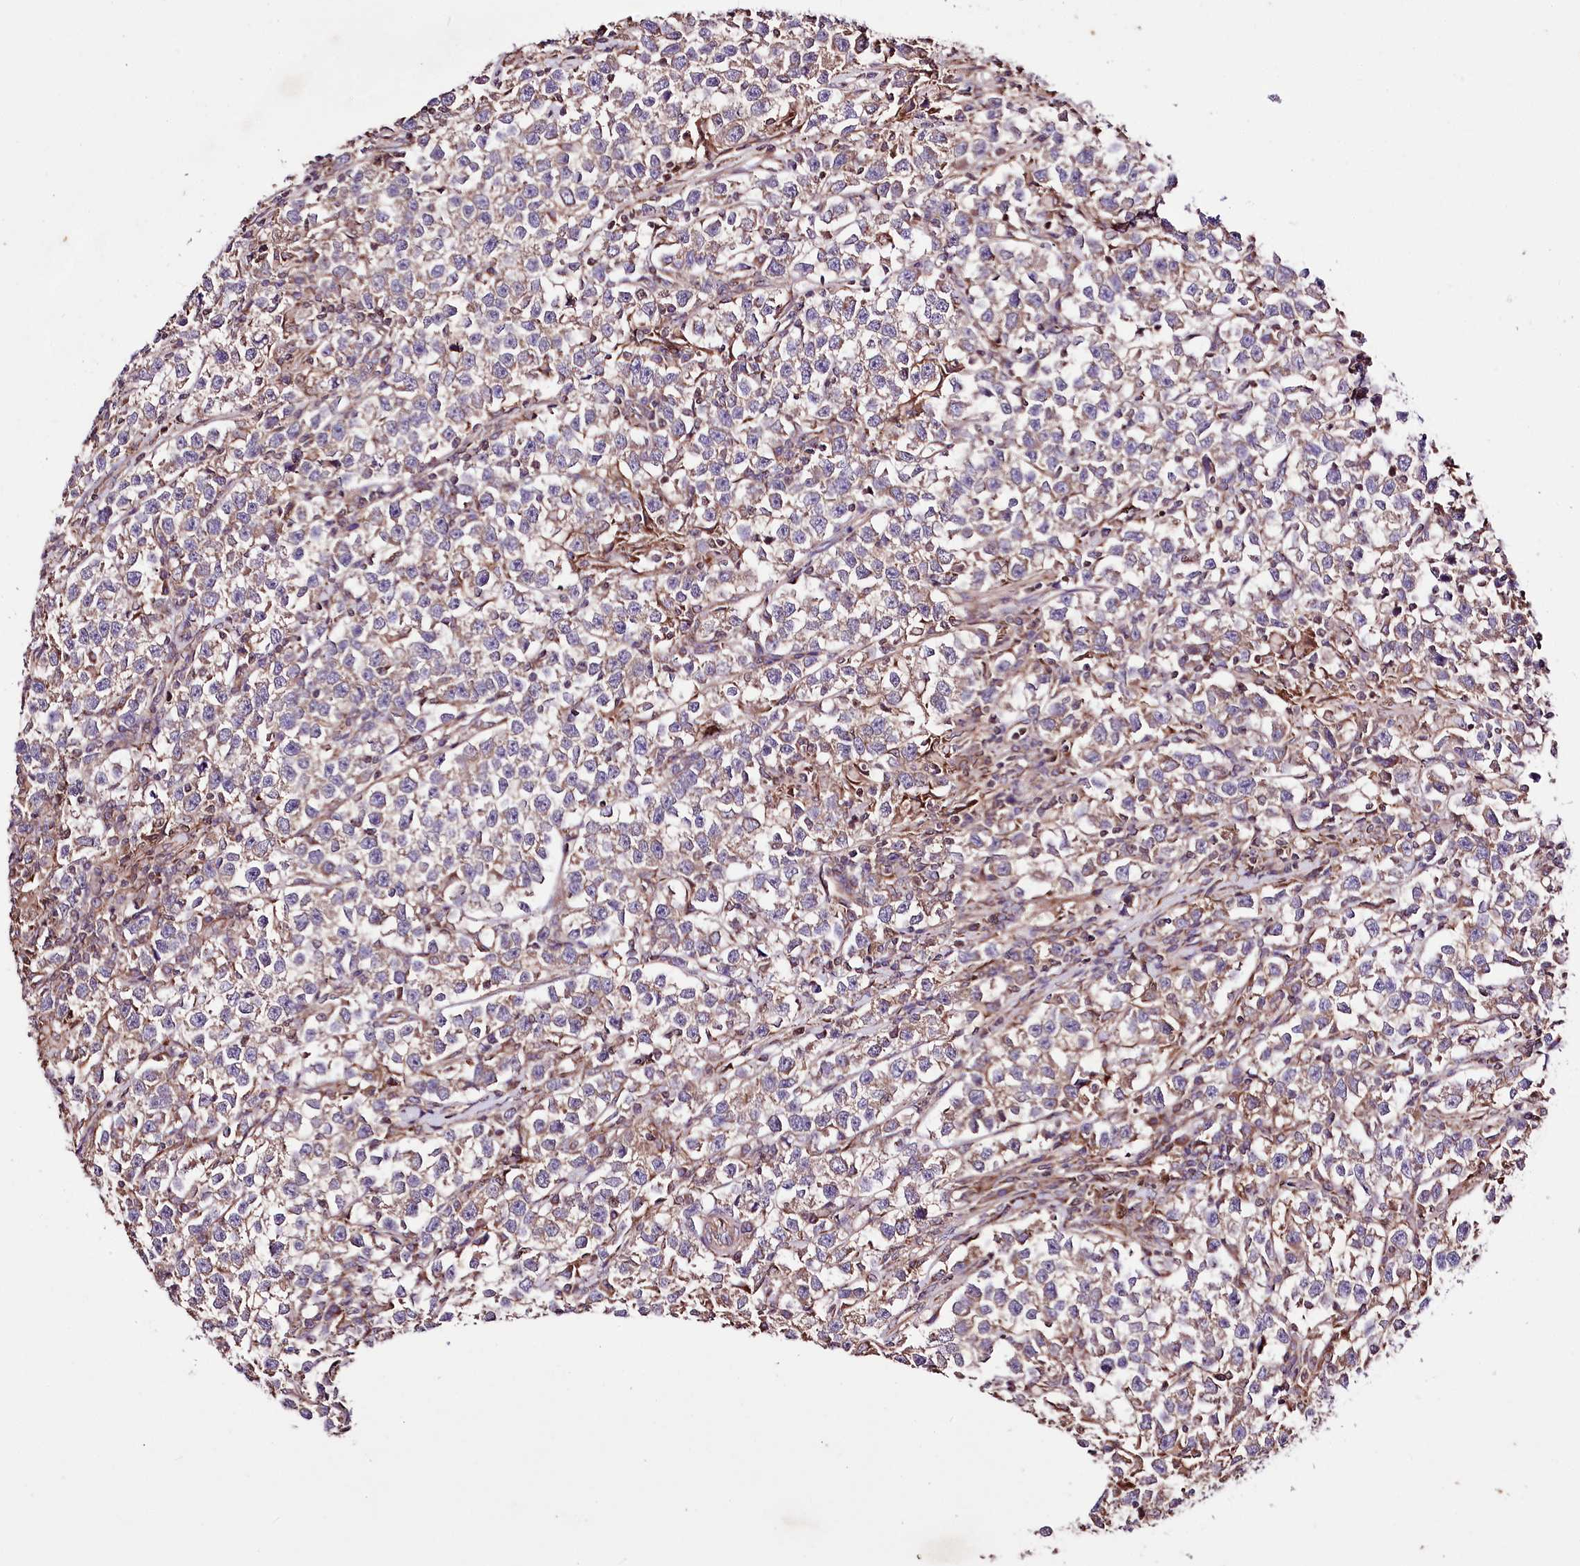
{"staining": {"intensity": "weak", "quantity": "25%-75%", "location": "cytoplasmic/membranous"}, "tissue": "testis cancer", "cell_type": "Tumor cells", "image_type": "cancer", "snomed": [{"axis": "morphology", "description": "Normal tissue, NOS"}, {"axis": "morphology", "description": "Seminoma, NOS"}, {"axis": "topography", "description": "Testis"}], "caption": "Immunohistochemistry (IHC) (DAB) staining of testis seminoma demonstrates weak cytoplasmic/membranous protein positivity in about 25%-75% of tumor cells.", "gene": "WWC1", "patient": {"sex": "male", "age": 43}}